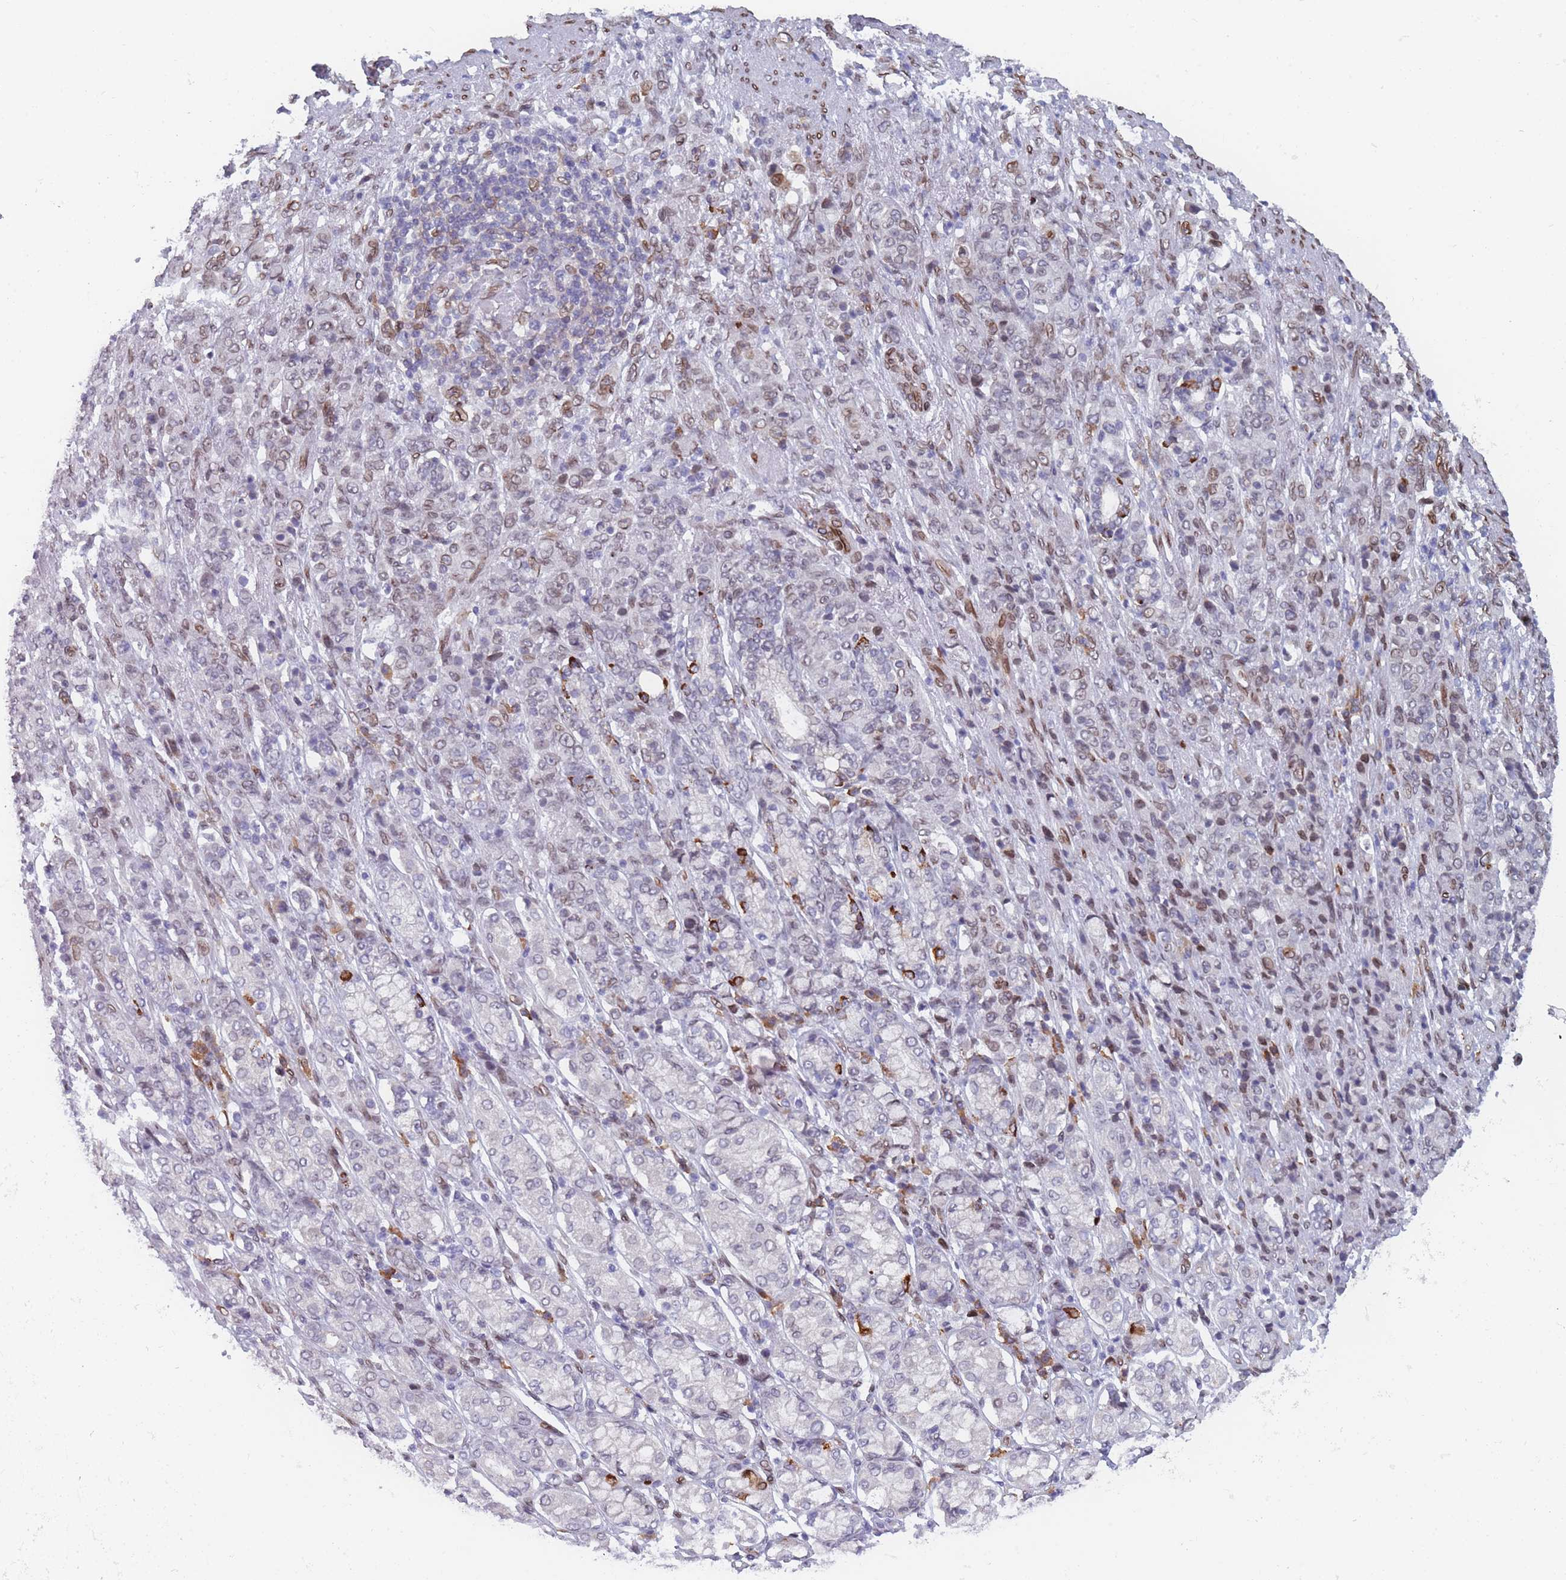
{"staining": {"intensity": "moderate", "quantity": "<25%", "location": "cytoplasmic/membranous,nuclear"}, "tissue": "stomach cancer", "cell_type": "Tumor cells", "image_type": "cancer", "snomed": [{"axis": "morphology", "description": "Adenocarcinoma, NOS"}, {"axis": "topography", "description": "Stomach"}], "caption": "High-magnification brightfield microscopy of adenocarcinoma (stomach) stained with DAB (brown) and counterstained with hematoxylin (blue). tumor cells exhibit moderate cytoplasmic/membranous and nuclear positivity is seen in about<25% of cells.", "gene": "ZBTB1", "patient": {"sex": "female", "age": 79}}